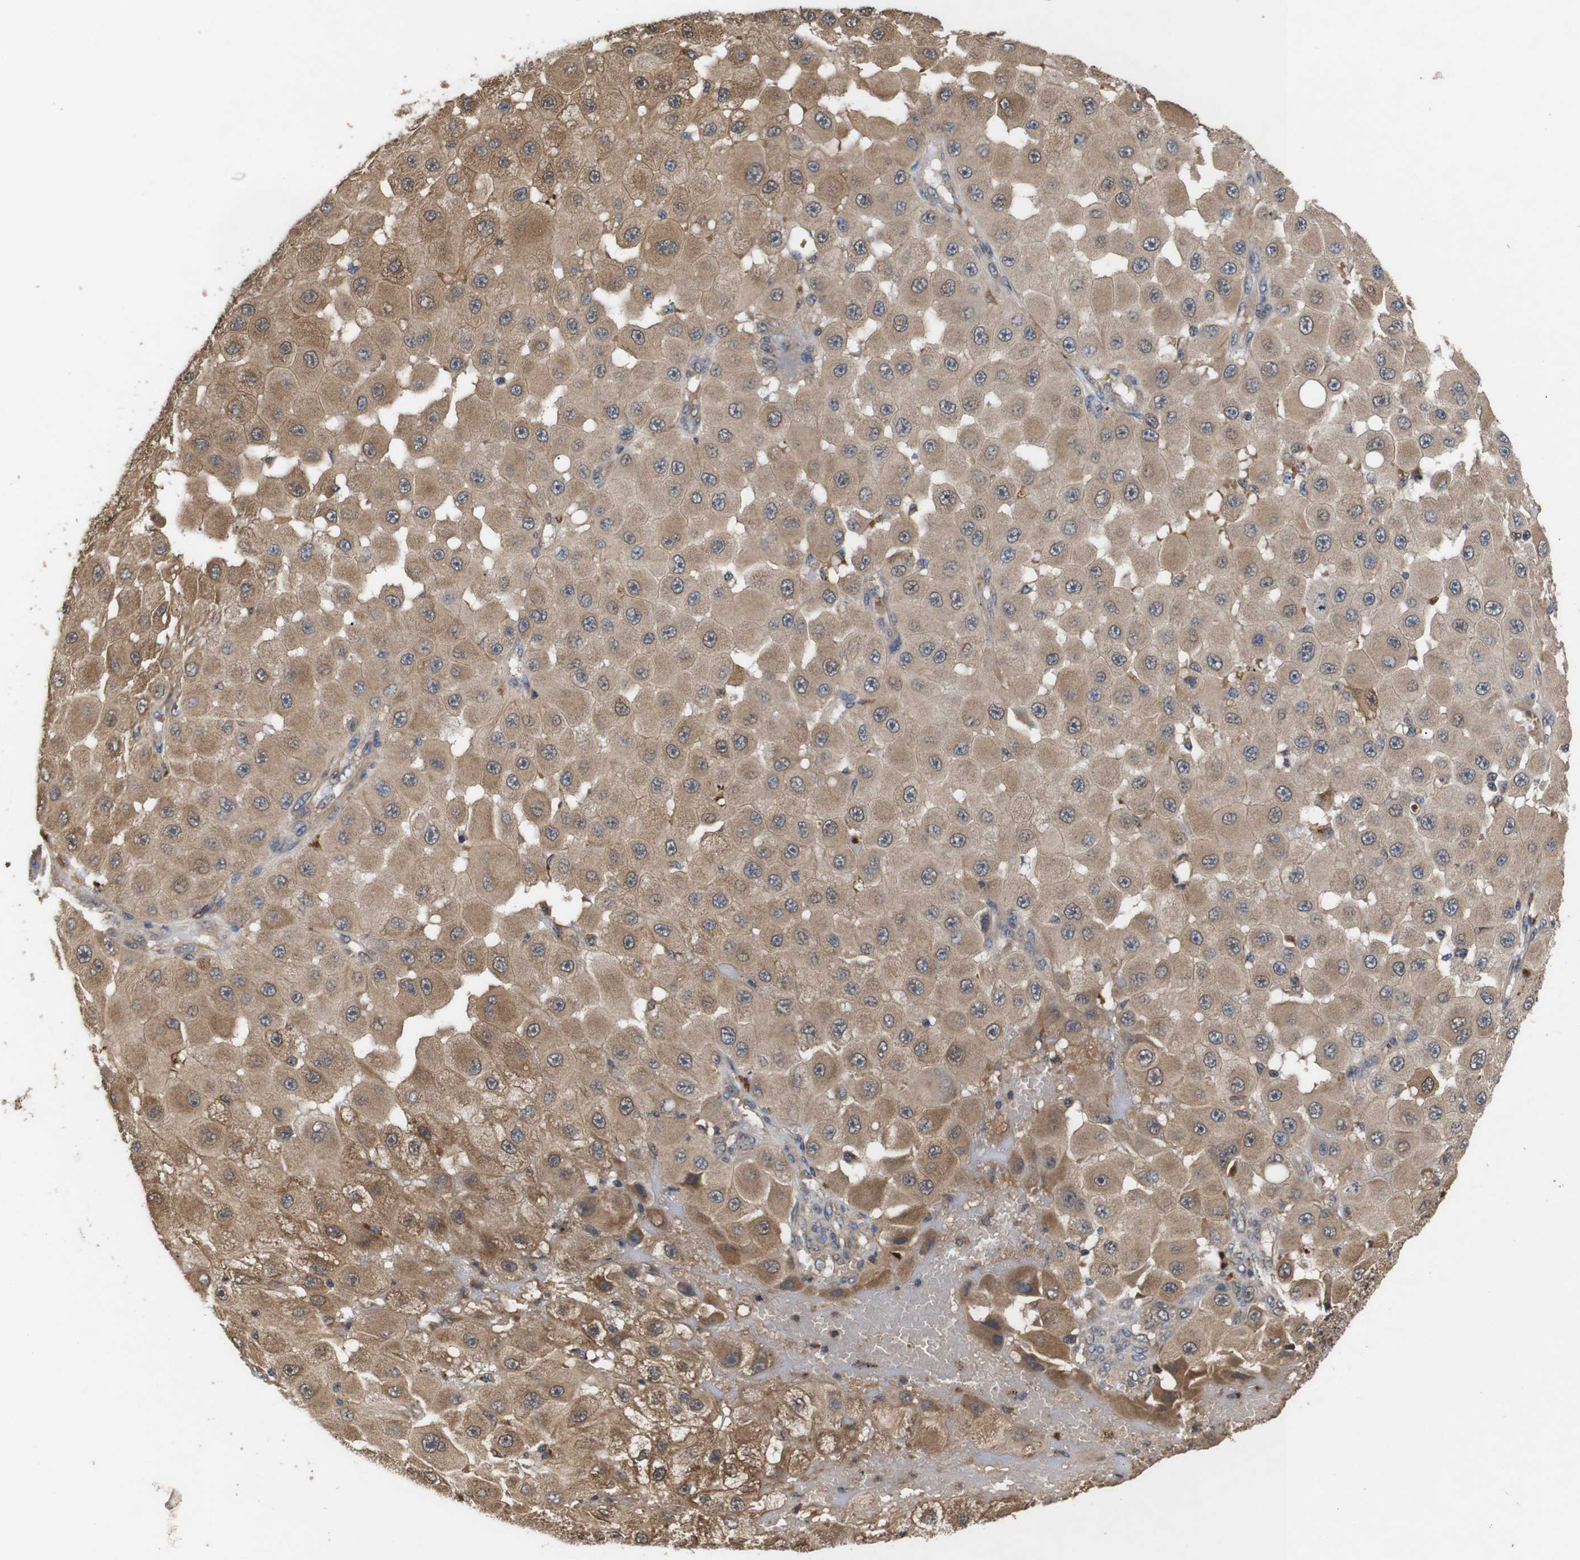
{"staining": {"intensity": "moderate", "quantity": ">75%", "location": "cytoplasmic/membranous"}, "tissue": "melanoma", "cell_type": "Tumor cells", "image_type": "cancer", "snomed": [{"axis": "morphology", "description": "Malignant melanoma, NOS"}, {"axis": "topography", "description": "Skin"}], "caption": "Immunohistochemical staining of melanoma demonstrates medium levels of moderate cytoplasmic/membranous protein positivity in about >75% of tumor cells.", "gene": "DDR1", "patient": {"sex": "female", "age": 81}}